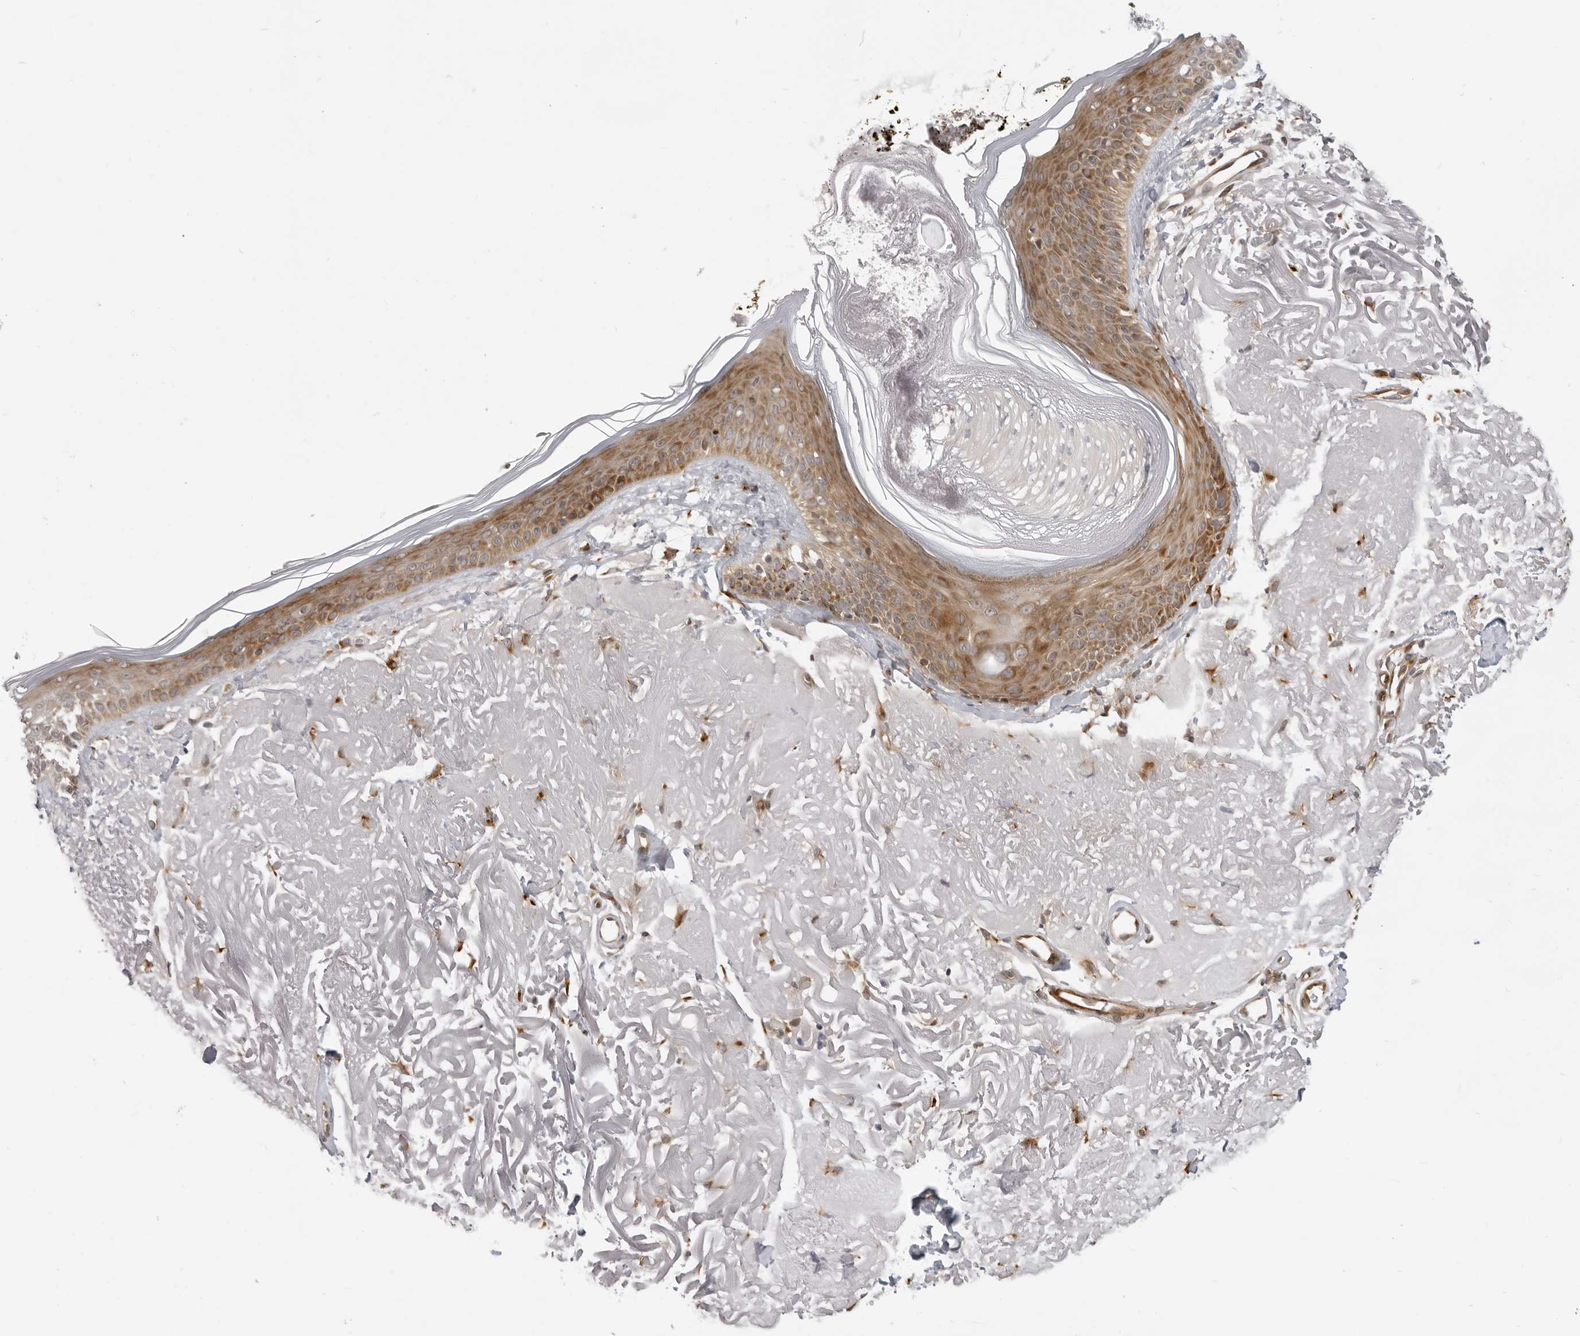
{"staining": {"intensity": "moderate", "quantity": ">75%", "location": "cytoplasmic/membranous"}, "tissue": "skin", "cell_type": "Fibroblasts", "image_type": "normal", "snomed": [{"axis": "morphology", "description": "Normal tissue, NOS"}, {"axis": "topography", "description": "Skin"}, {"axis": "topography", "description": "Skeletal muscle"}], "caption": "High-magnification brightfield microscopy of unremarkable skin stained with DAB (3,3'-diaminobenzidine) (brown) and counterstained with hematoxylin (blue). fibroblasts exhibit moderate cytoplasmic/membranous positivity is seen in about>75% of cells. (DAB = brown stain, brightfield microscopy at high magnification).", "gene": "SRGAP2", "patient": {"sex": "male", "age": 83}}